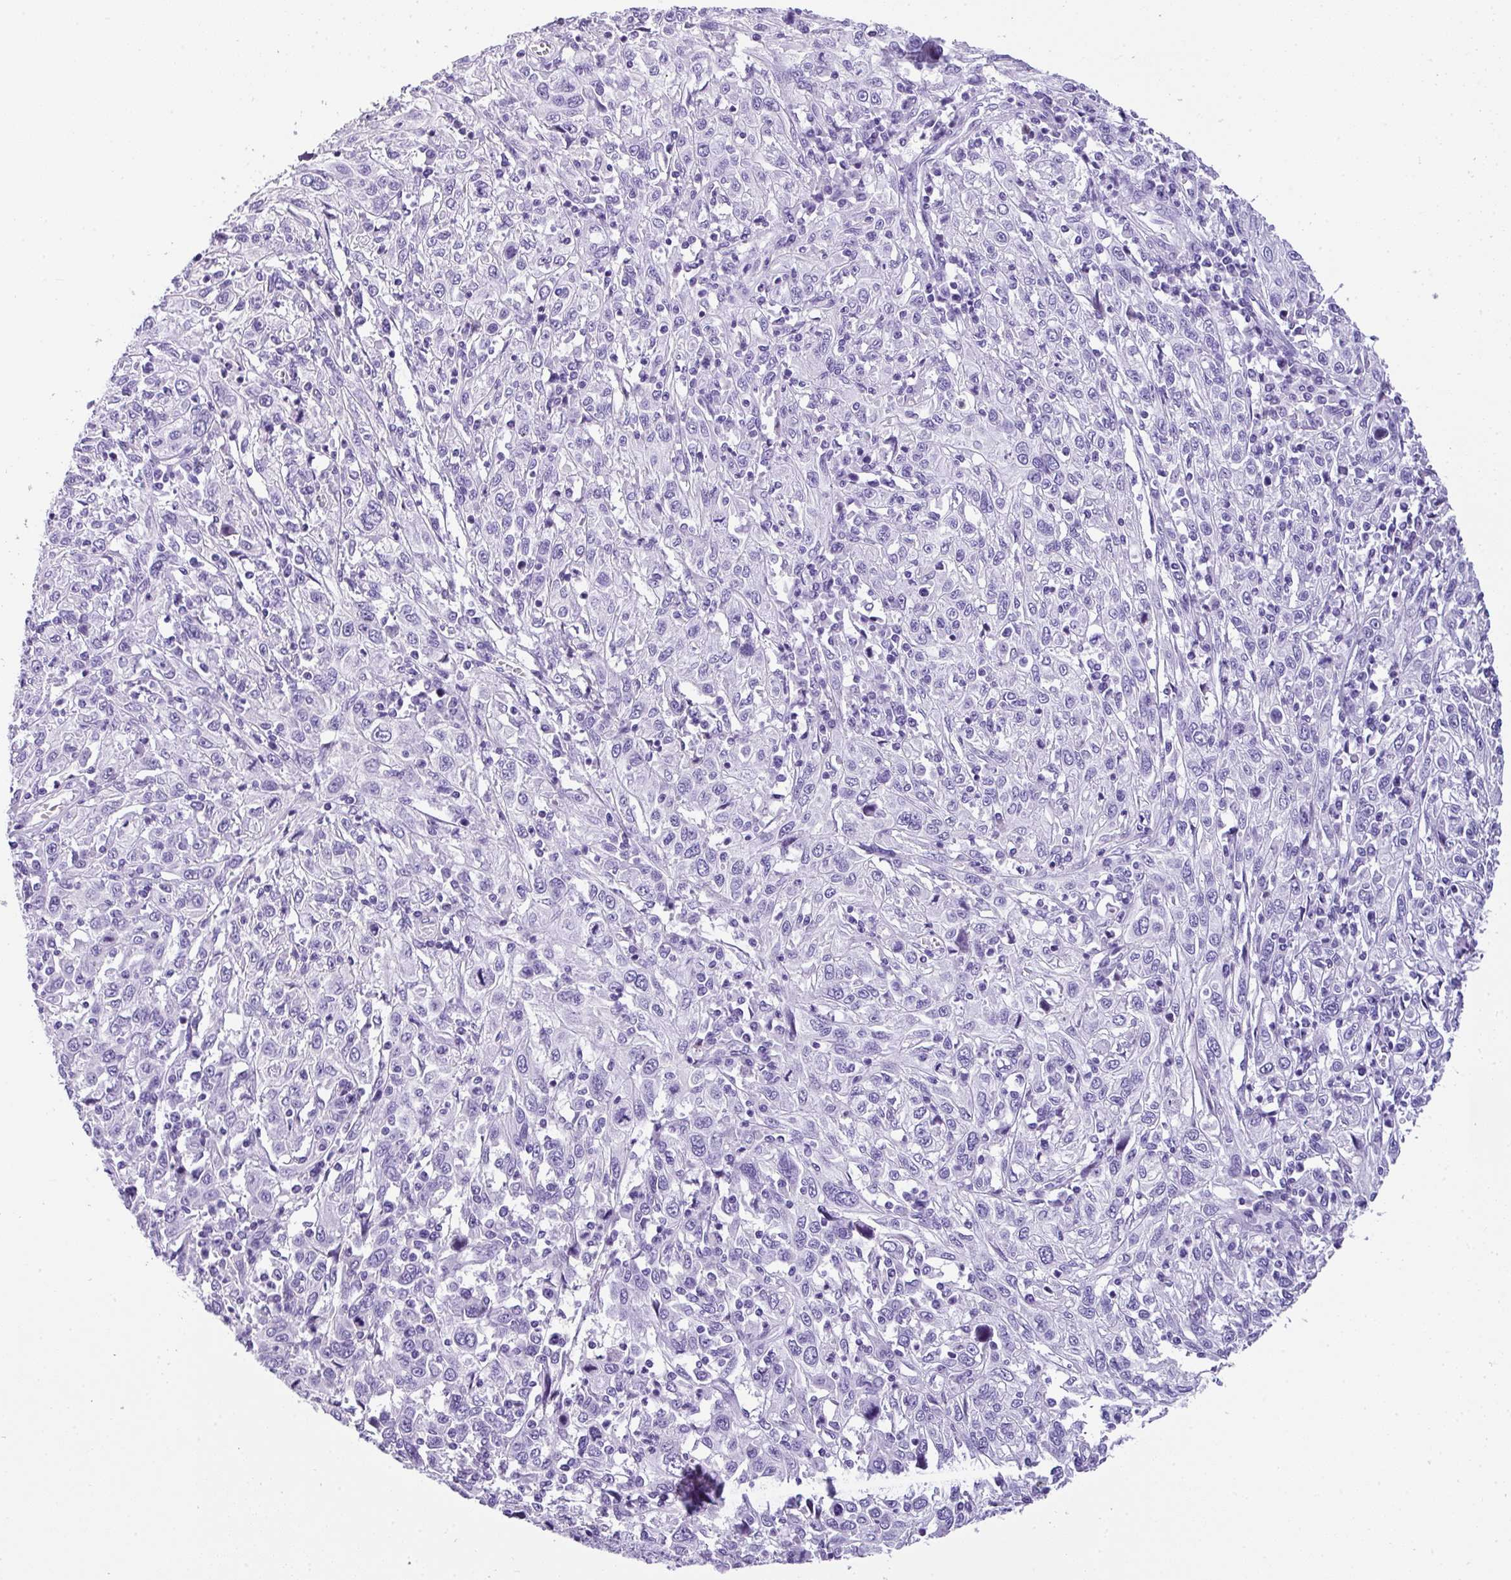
{"staining": {"intensity": "negative", "quantity": "none", "location": "none"}, "tissue": "cervical cancer", "cell_type": "Tumor cells", "image_type": "cancer", "snomed": [{"axis": "morphology", "description": "Squamous cell carcinoma, NOS"}, {"axis": "topography", "description": "Cervix"}], "caption": "An IHC micrograph of cervical squamous cell carcinoma is shown. There is no staining in tumor cells of cervical squamous cell carcinoma. (Immunohistochemistry (ihc), brightfield microscopy, high magnification).", "gene": "MUC21", "patient": {"sex": "female", "age": 46}}